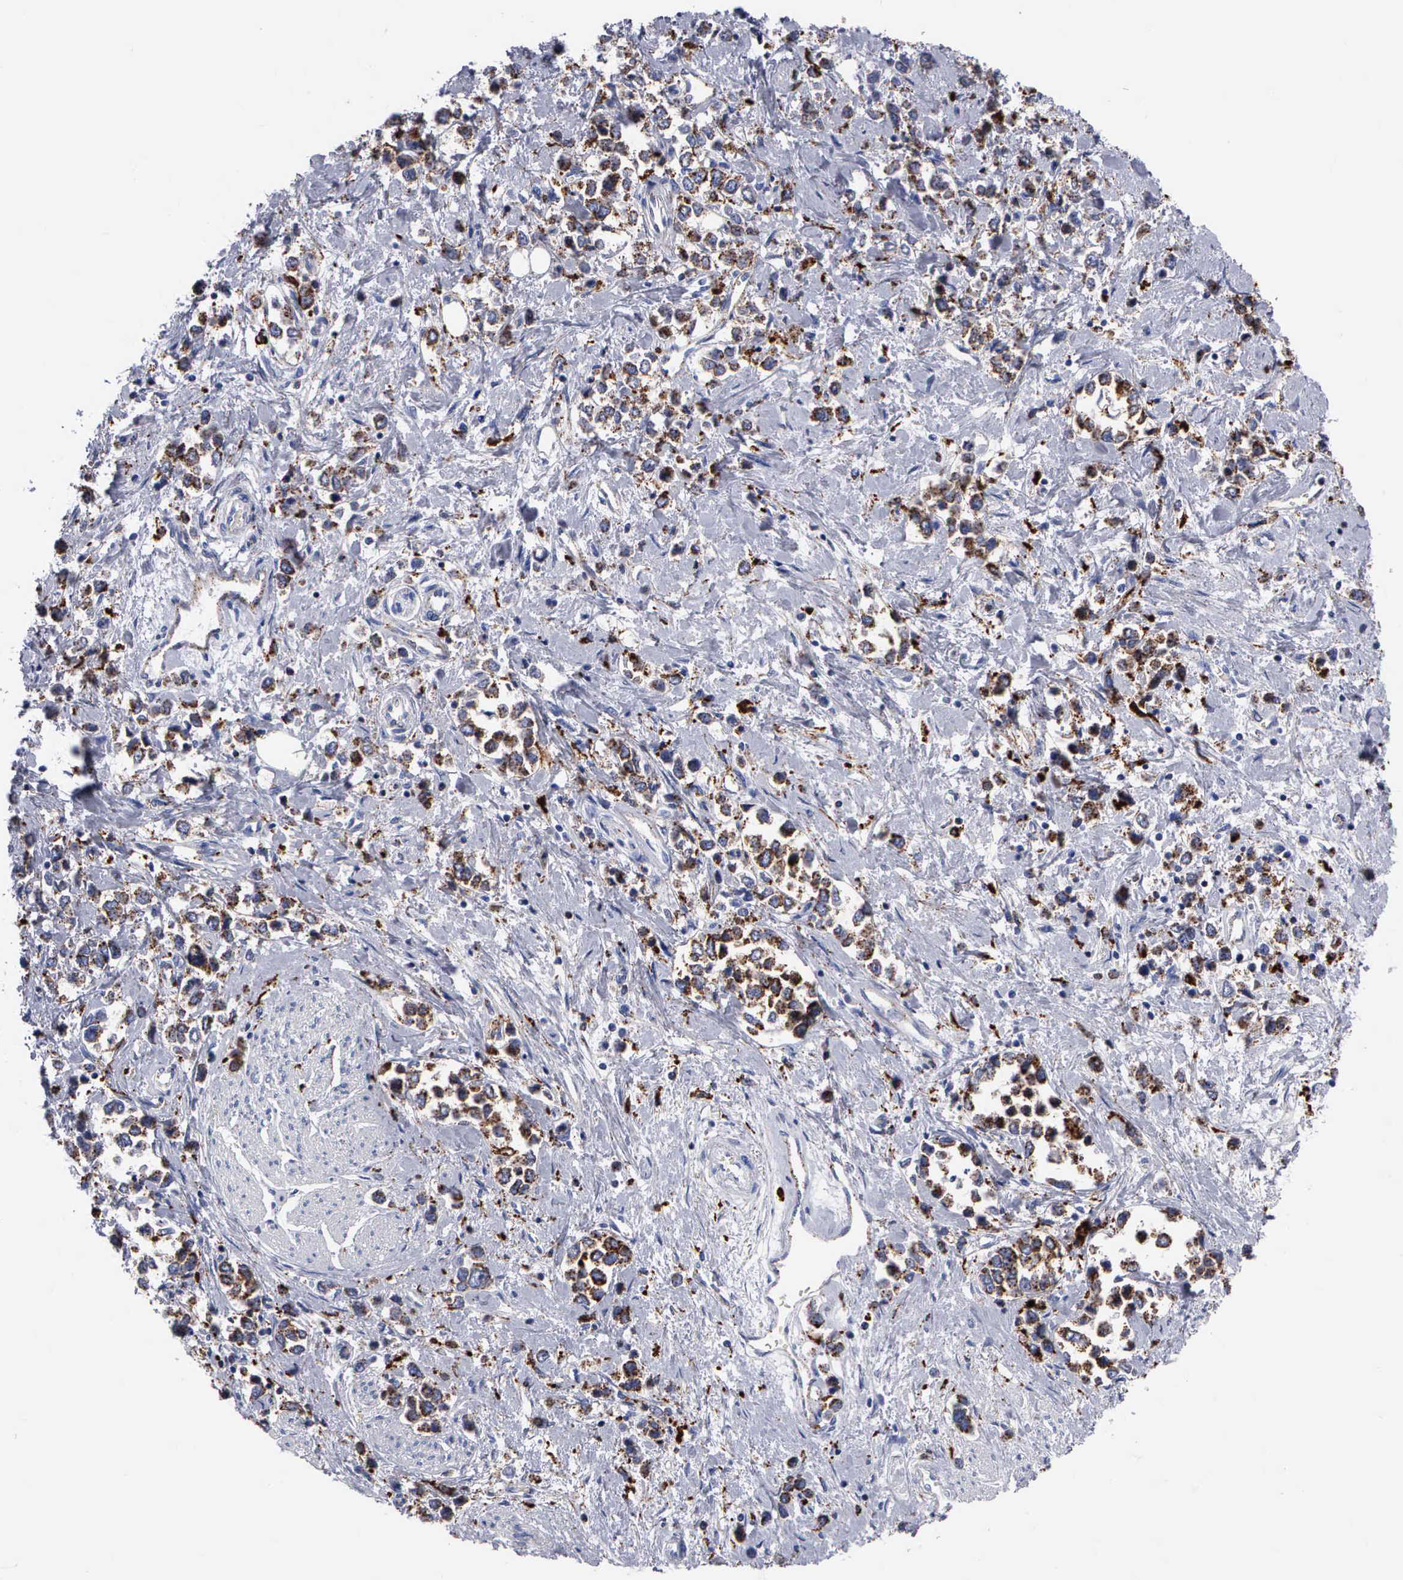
{"staining": {"intensity": "moderate", "quantity": ">75%", "location": "cytoplasmic/membranous"}, "tissue": "stomach cancer", "cell_type": "Tumor cells", "image_type": "cancer", "snomed": [{"axis": "morphology", "description": "Adenocarcinoma, NOS"}, {"axis": "topography", "description": "Stomach, upper"}], "caption": "IHC of stomach cancer (adenocarcinoma) exhibits medium levels of moderate cytoplasmic/membranous staining in about >75% of tumor cells.", "gene": "CTSH", "patient": {"sex": "male", "age": 76}}